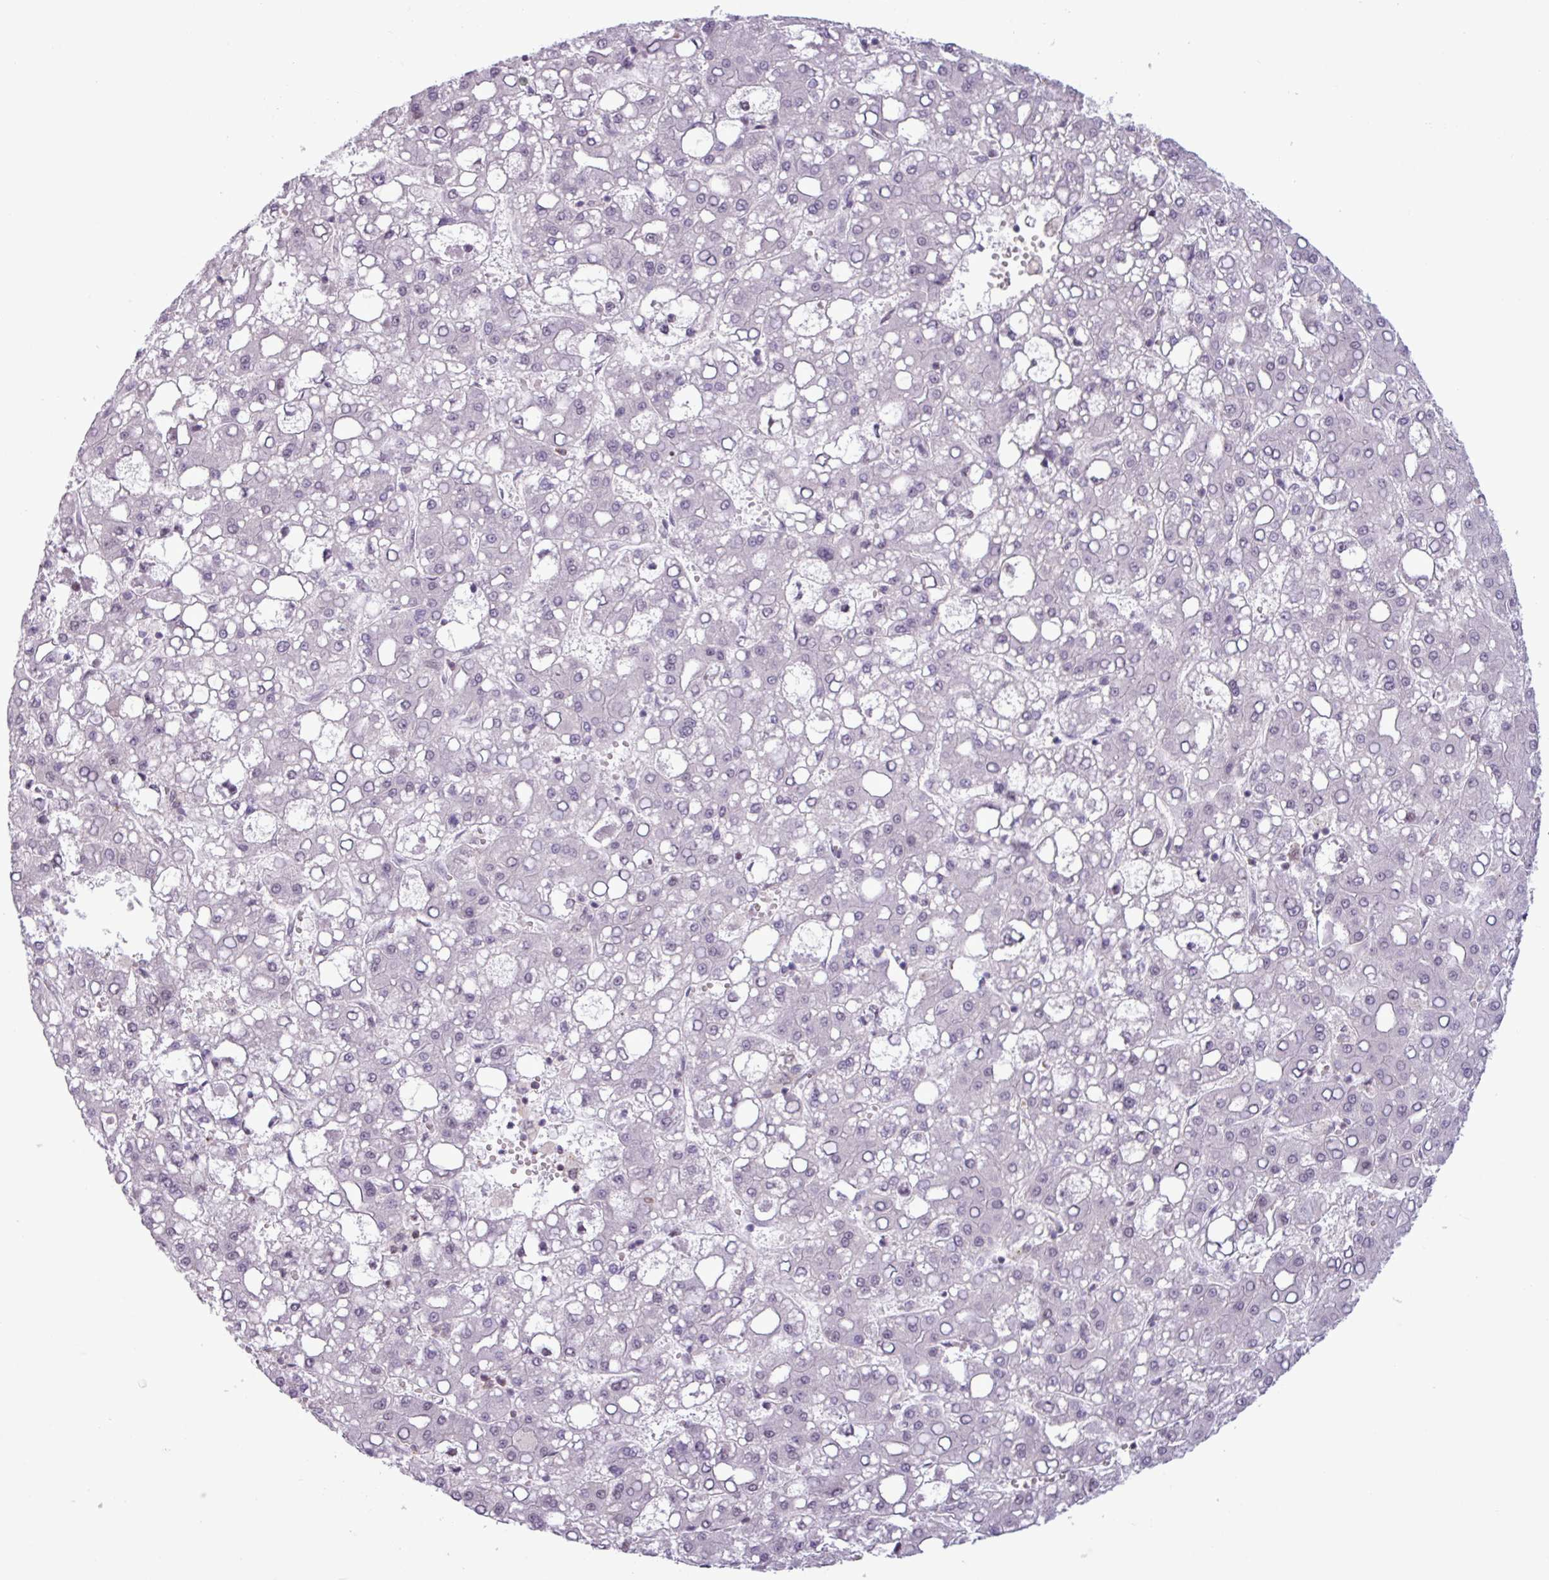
{"staining": {"intensity": "negative", "quantity": "none", "location": "none"}, "tissue": "liver cancer", "cell_type": "Tumor cells", "image_type": "cancer", "snomed": [{"axis": "morphology", "description": "Carcinoma, Hepatocellular, NOS"}, {"axis": "topography", "description": "Liver"}], "caption": "Tumor cells show no significant positivity in liver hepatocellular carcinoma. Brightfield microscopy of IHC stained with DAB (brown) and hematoxylin (blue), captured at high magnification.", "gene": "NOTCH2", "patient": {"sex": "male", "age": 65}}